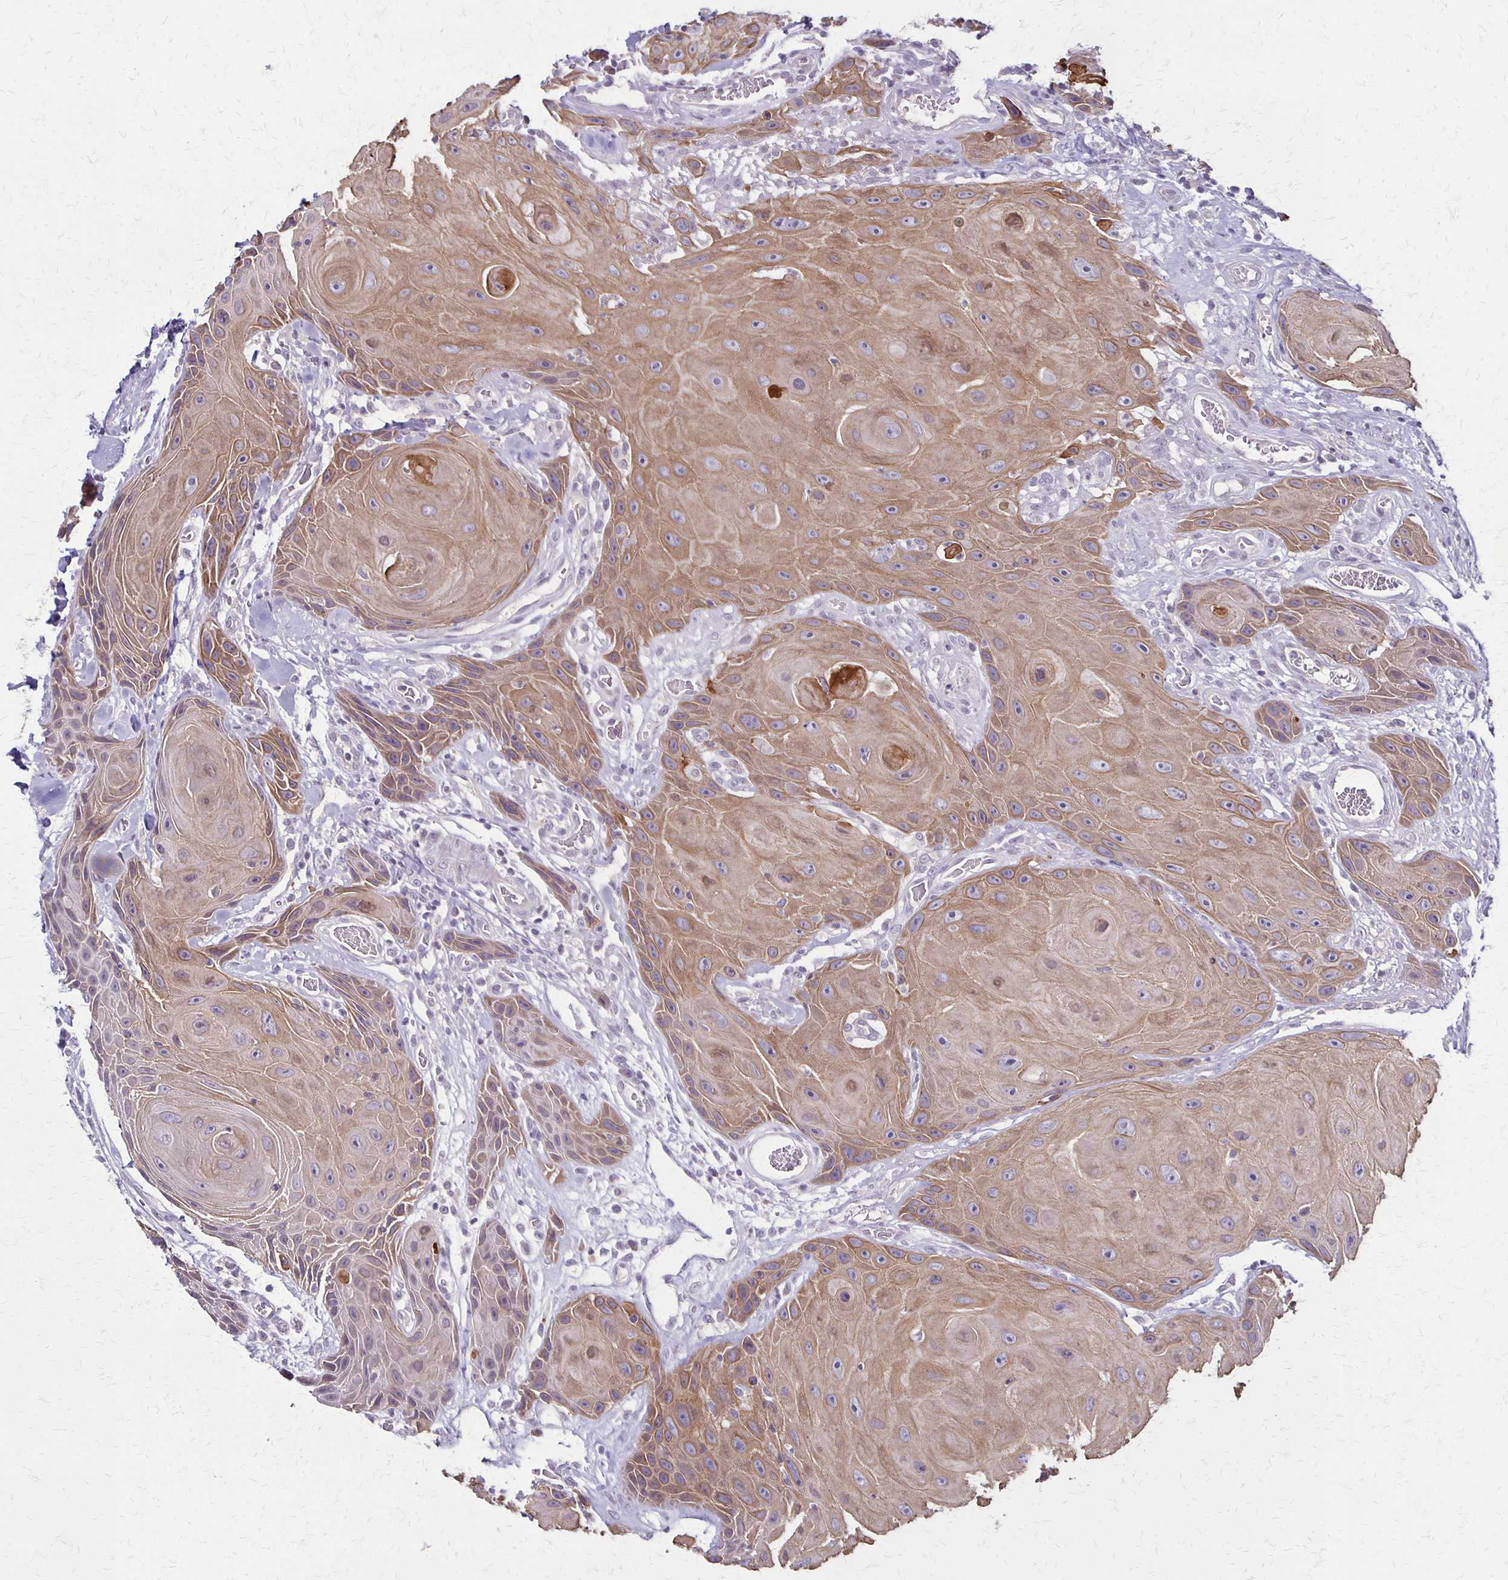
{"staining": {"intensity": "moderate", "quantity": ">75%", "location": "cytoplasmic/membranous"}, "tissue": "head and neck cancer", "cell_type": "Tumor cells", "image_type": "cancer", "snomed": [{"axis": "morphology", "description": "Squamous cell carcinoma, NOS"}, {"axis": "topography", "description": "Oral tissue"}, {"axis": "topography", "description": "Head-Neck"}], "caption": "Immunohistochemical staining of head and neck cancer demonstrates moderate cytoplasmic/membranous protein positivity in approximately >75% of tumor cells. (Brightfield microscopy of DAB IHC at high magnification).", "gene": "SLC35E2B", "patient": {"sex": "male", "age": 49}}